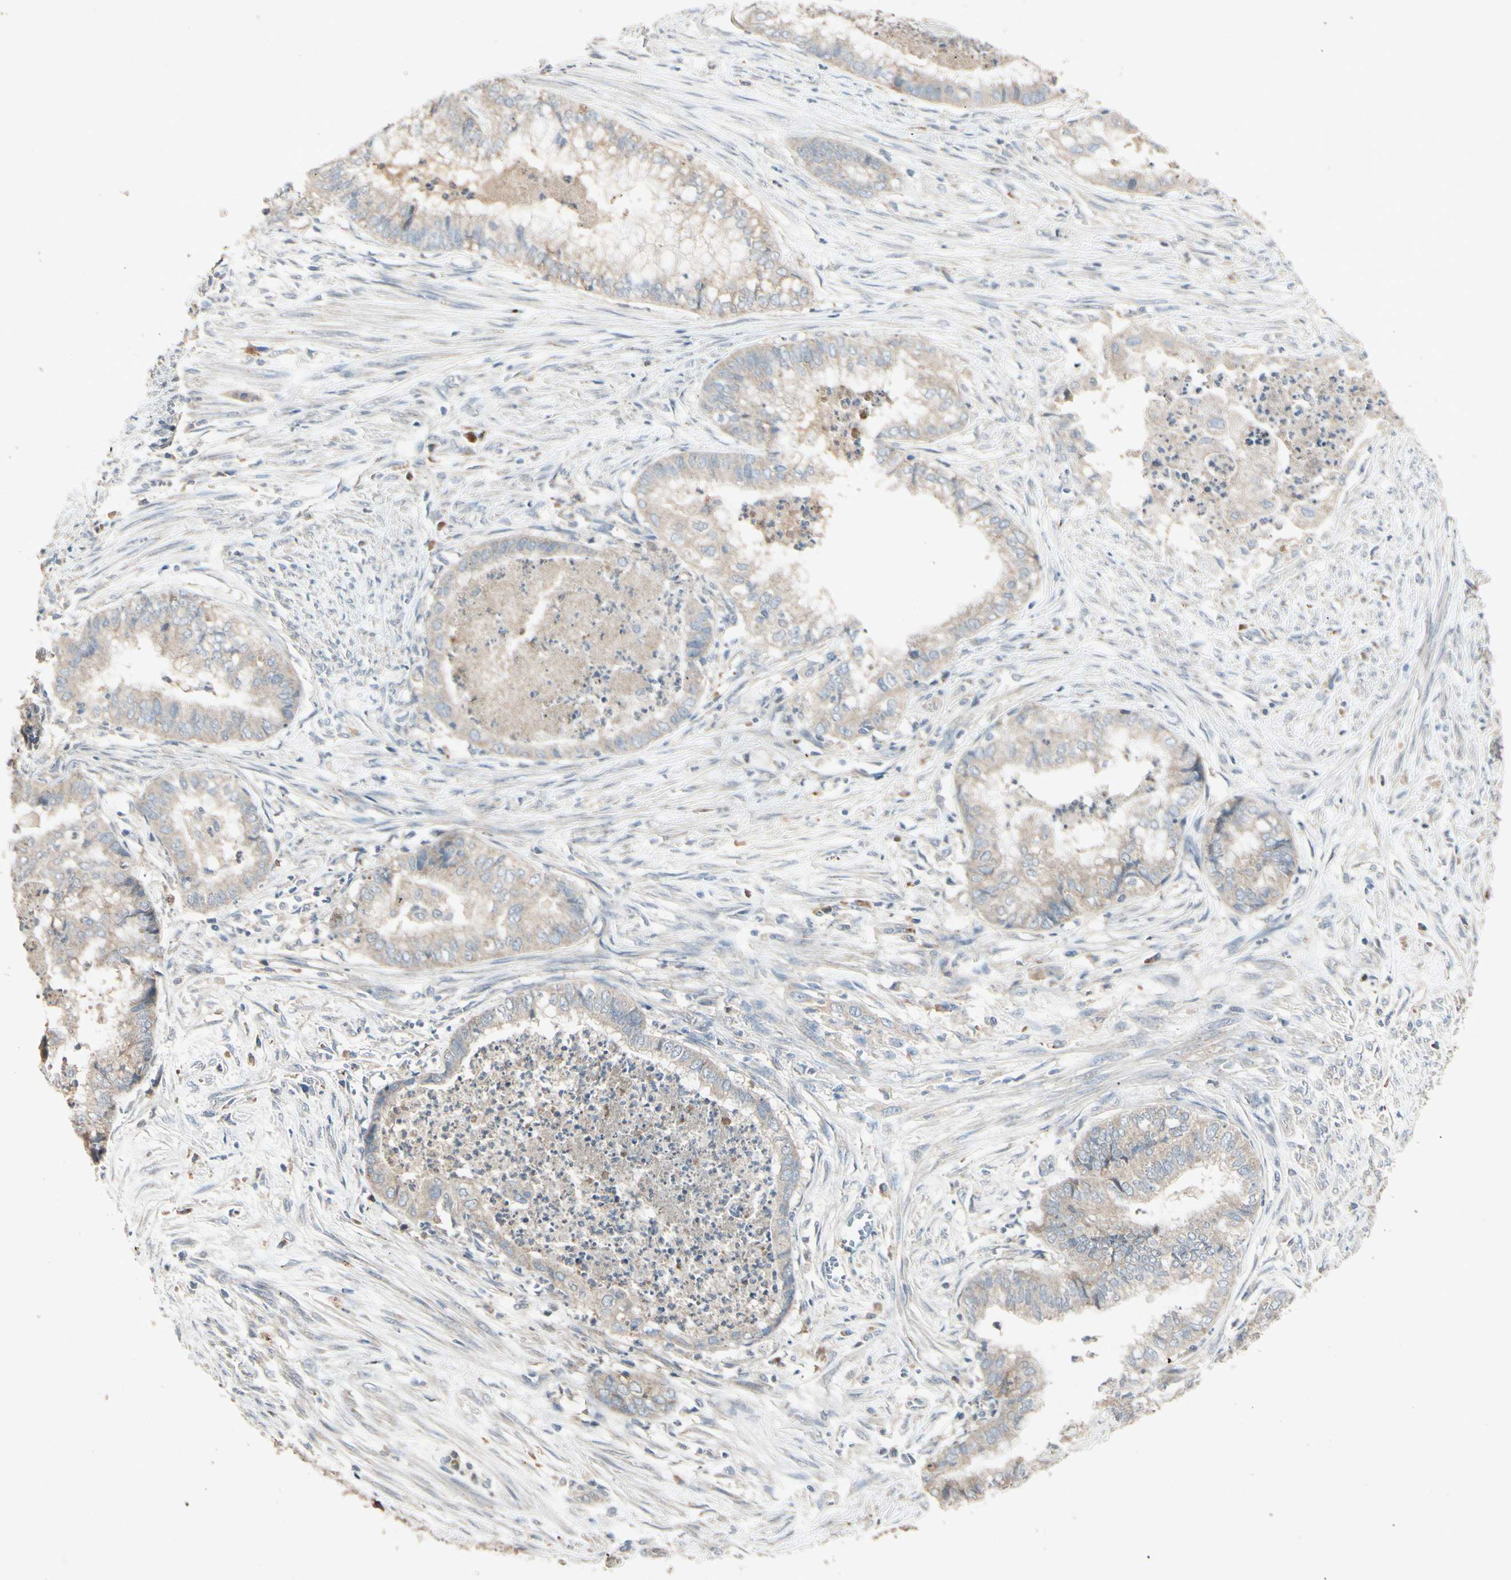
{"staining": {"intensity": "weak", "quantity": ">75%", "location": "cytoplasmic/membranous"}, "tissue": "endometrial cancer", "cell_type": "Tumor cells", "image_type": "cancer", "snomed": [{"axis": "morphology", "description": "Necrosis, NOS"}, {"axis": "morphology", "description": "Adenocarcinoma, NOS"}, {"axis": "topography", "description": "Endometrium"}], "caption": "Weak cytoplasmic/membranous protein positivity is appreciated in approximately >75% of tumor cells in adenocarcinoma (endometrial).", "gene": "GPLD1", "patient": {"sex": "female", "age": 79}}